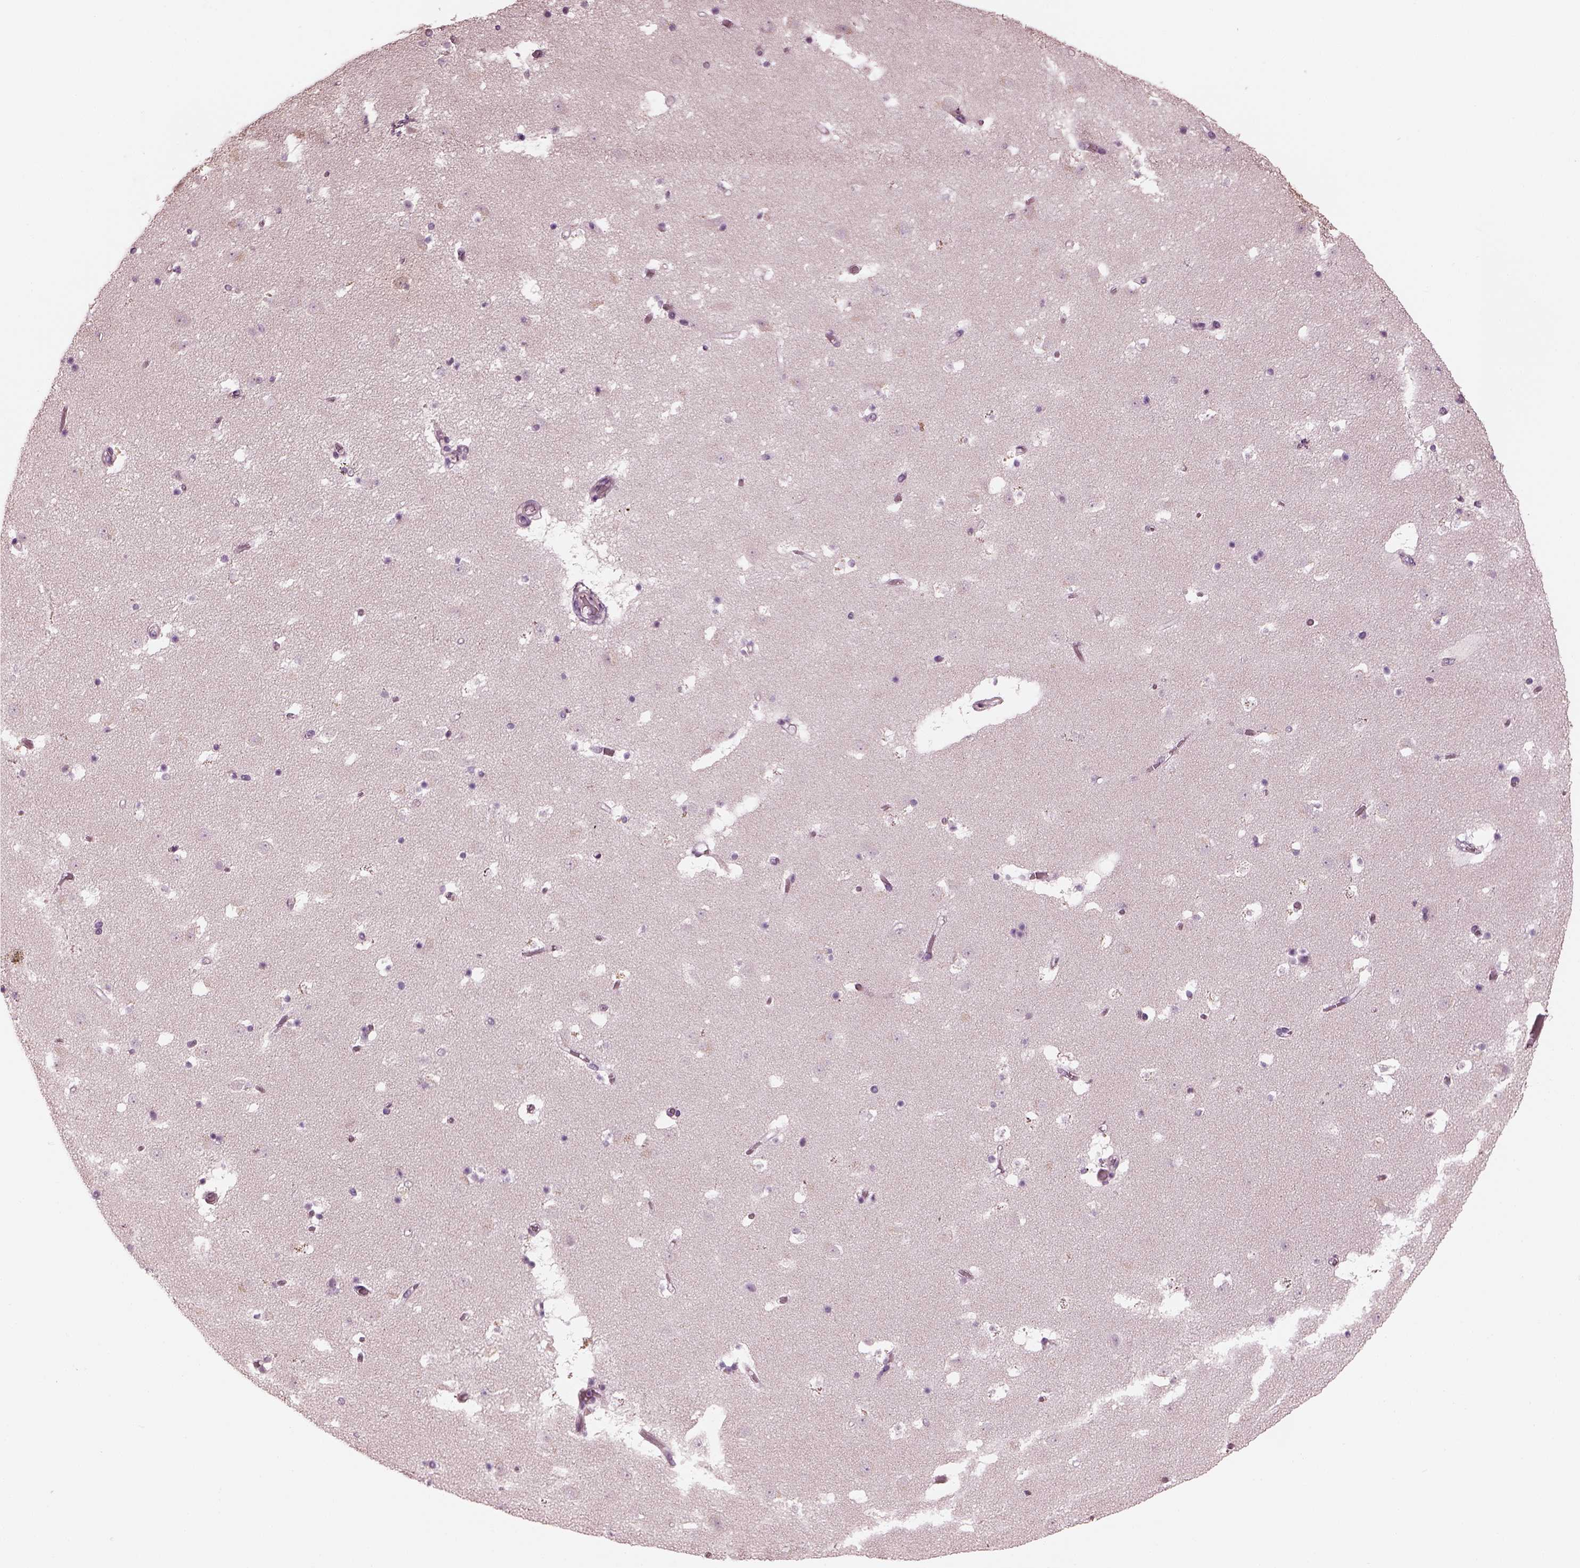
{"staining": {"intensity": "negative", "quantity": "none", "location": "none"}, "tissue": "caudate", "cell_type": "Glial cells", "image_type": "normal", "snomed": [{"axis": "morphology", "description": "Normal tissue, NOS"}, {"axis": "topography", "description": "Lateral ventricle wall"}], "caption": "DAB (3,3'-diaminobenzidine) immunohistochemical staining of benign caudate exhibits no significant staining in glial cells. (Stains: DAB immunohistochemistry (IHC) with hematoxylin counter stain, Microscopy: brightfield microscopy at high magnification).", "gene": "OPTC", "patient": {"sex": "female", "age": 42}}